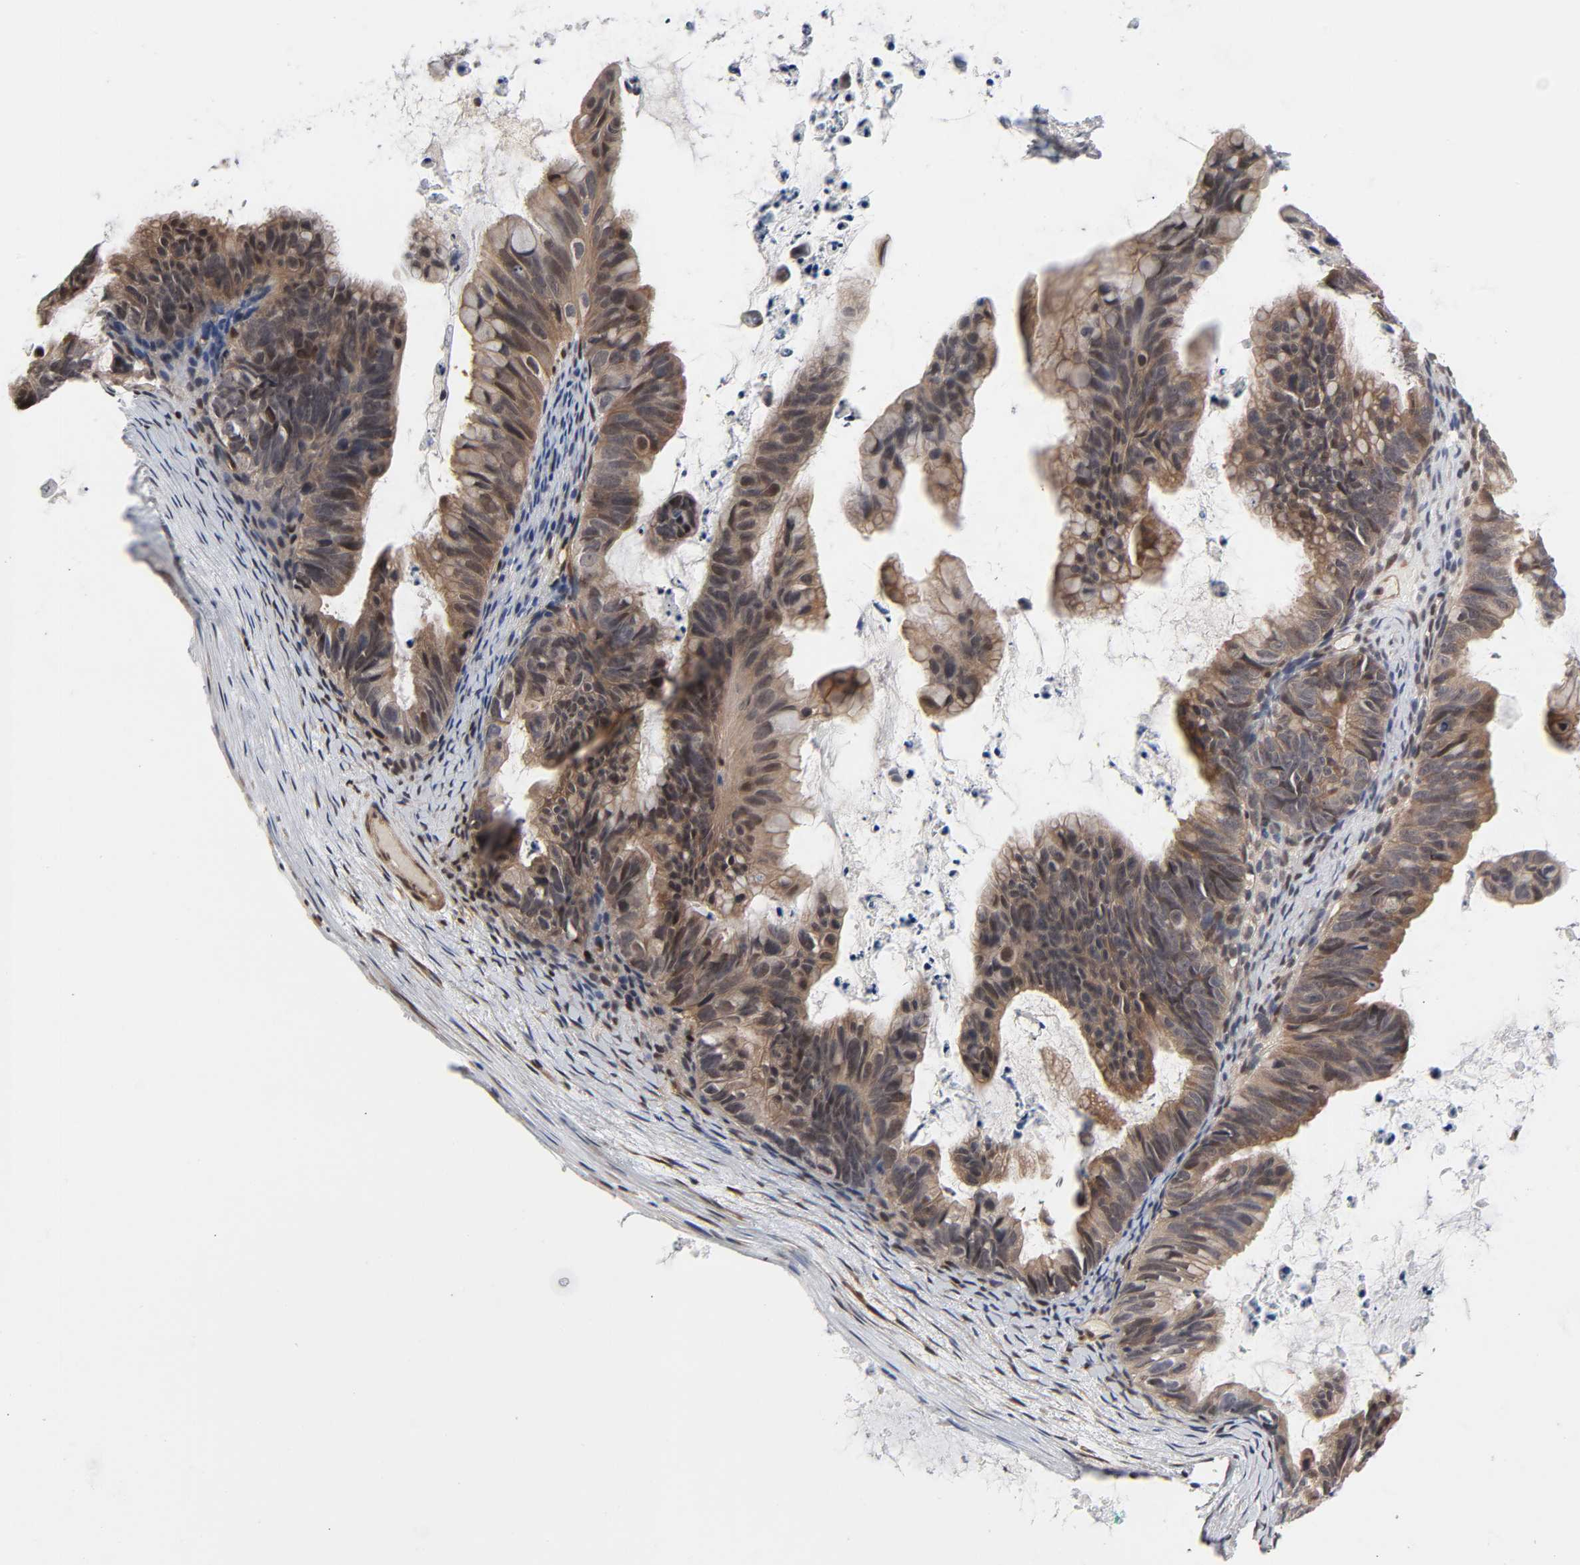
{"staining": {"intensity": "moderate", "quantity": ">75%", "location": "cytoplasmic/membranous,nuclear"}, "tissue": "ovarian cancer", "cell_type": "Tumor cells", "image_type": "cancer", "snomed": [{"axis": "morphology", "description": "Cystadenocarcinoma, mucinous, NOS"}, {"axis": "topography", "description": "Ovary"}], "caption": "Immunohistochemical staining of ovarian cancer (mucinous cystadenocarcinoma) displays moderate cytoplasmic/membranous and nuclear protein positivity in approximately >75% of tumor cells.", "gene": "PTEN", "patient": {"sex": "female", "age": 36}}